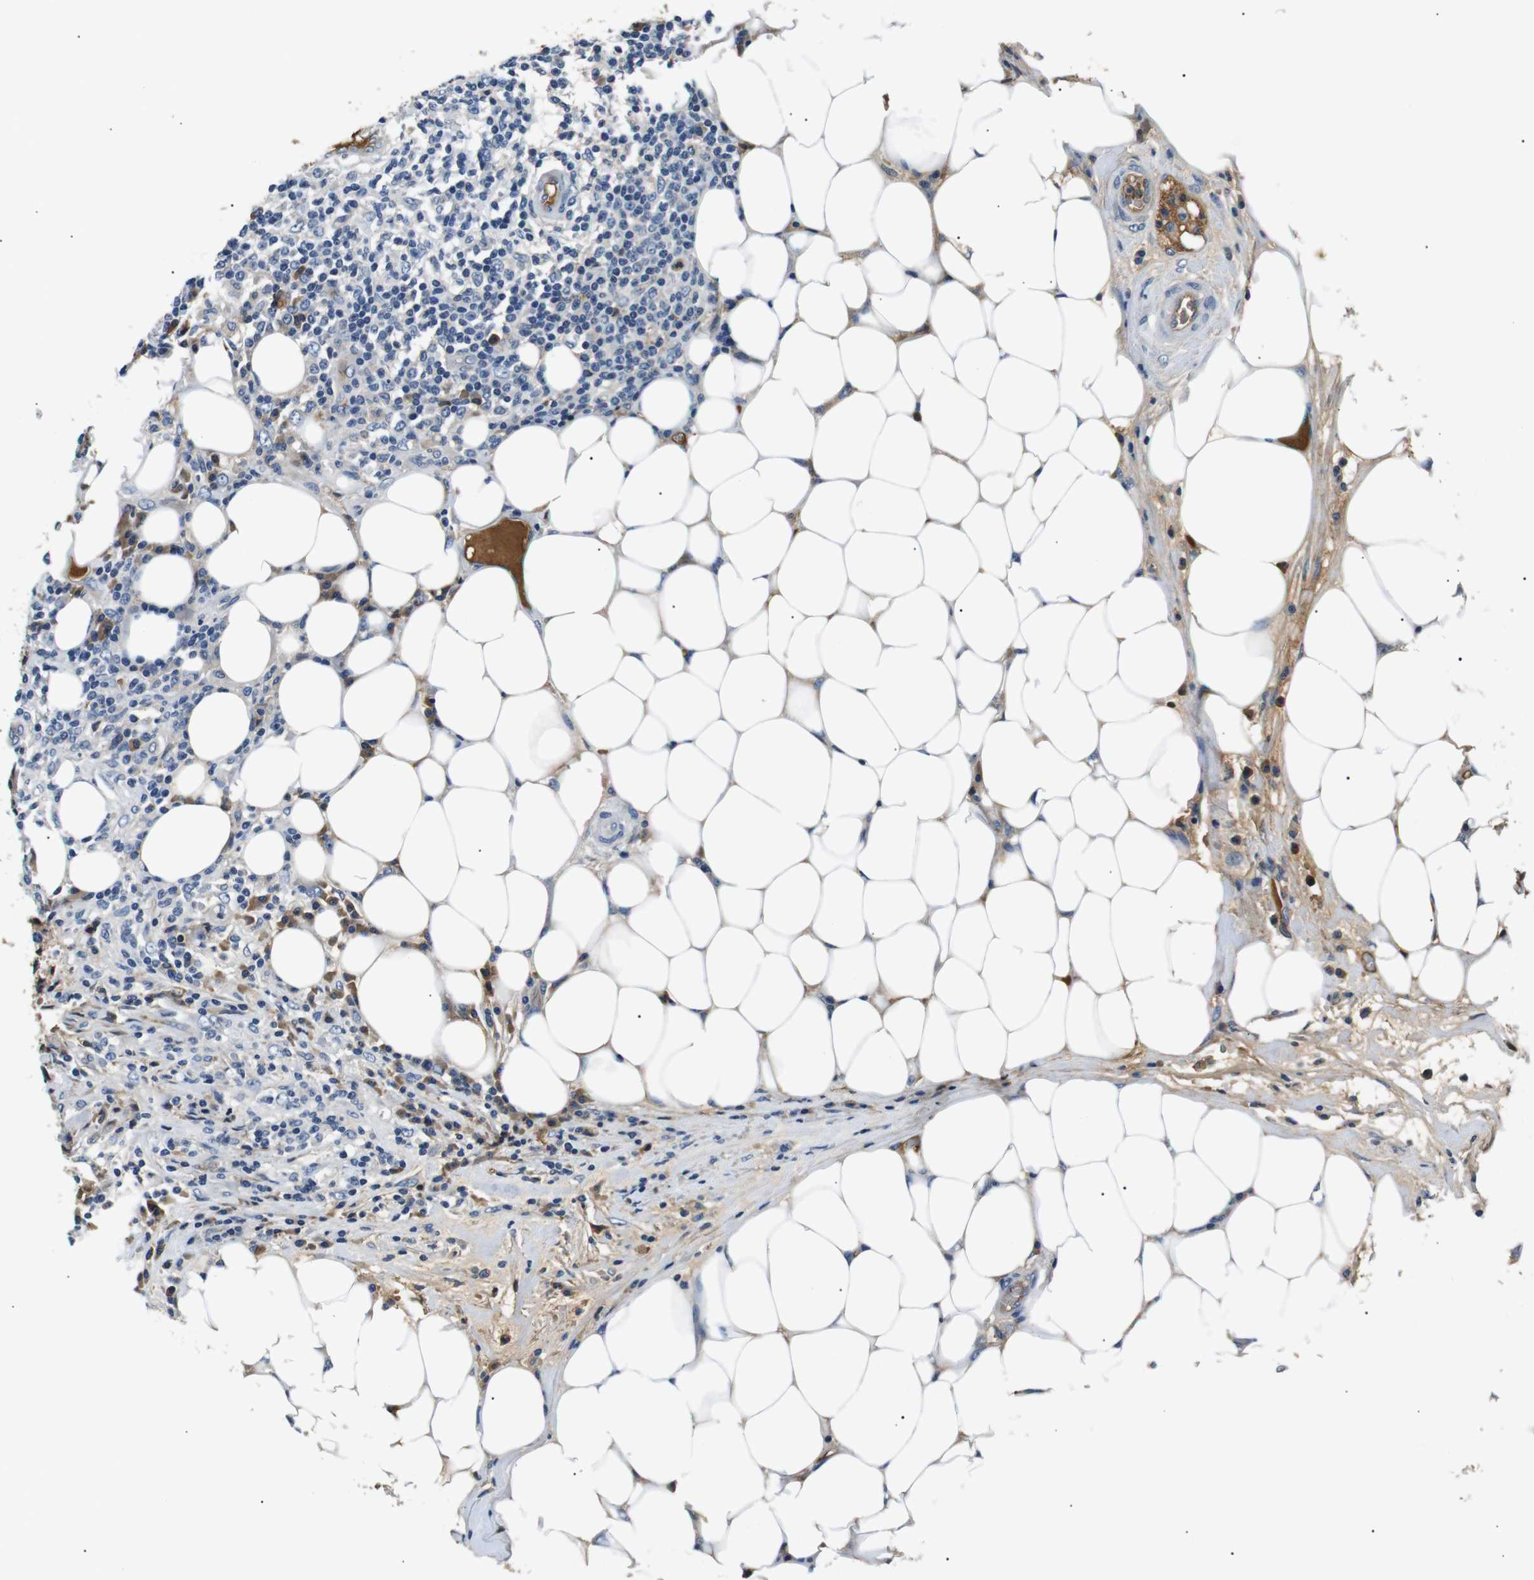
{"staining": {"intensity": "negative", "quantity": "none", "location": "none"}, "tissue": "colorectal cancer", "cell_type": "Tumor cells", "image_type": "cancer", "snomed": [{"axis": "morphology", "description": "Adenocarcinoma, NOS"}, {"axis": "topography", "description": "Colon"}], "caption": "A micrograph of colorectal adenocarcinoma stained for a protein demonstrates no brown staining in tumor cells.", "gene": "LHCGR", "patient": {"sex": "male", "age": 71}}